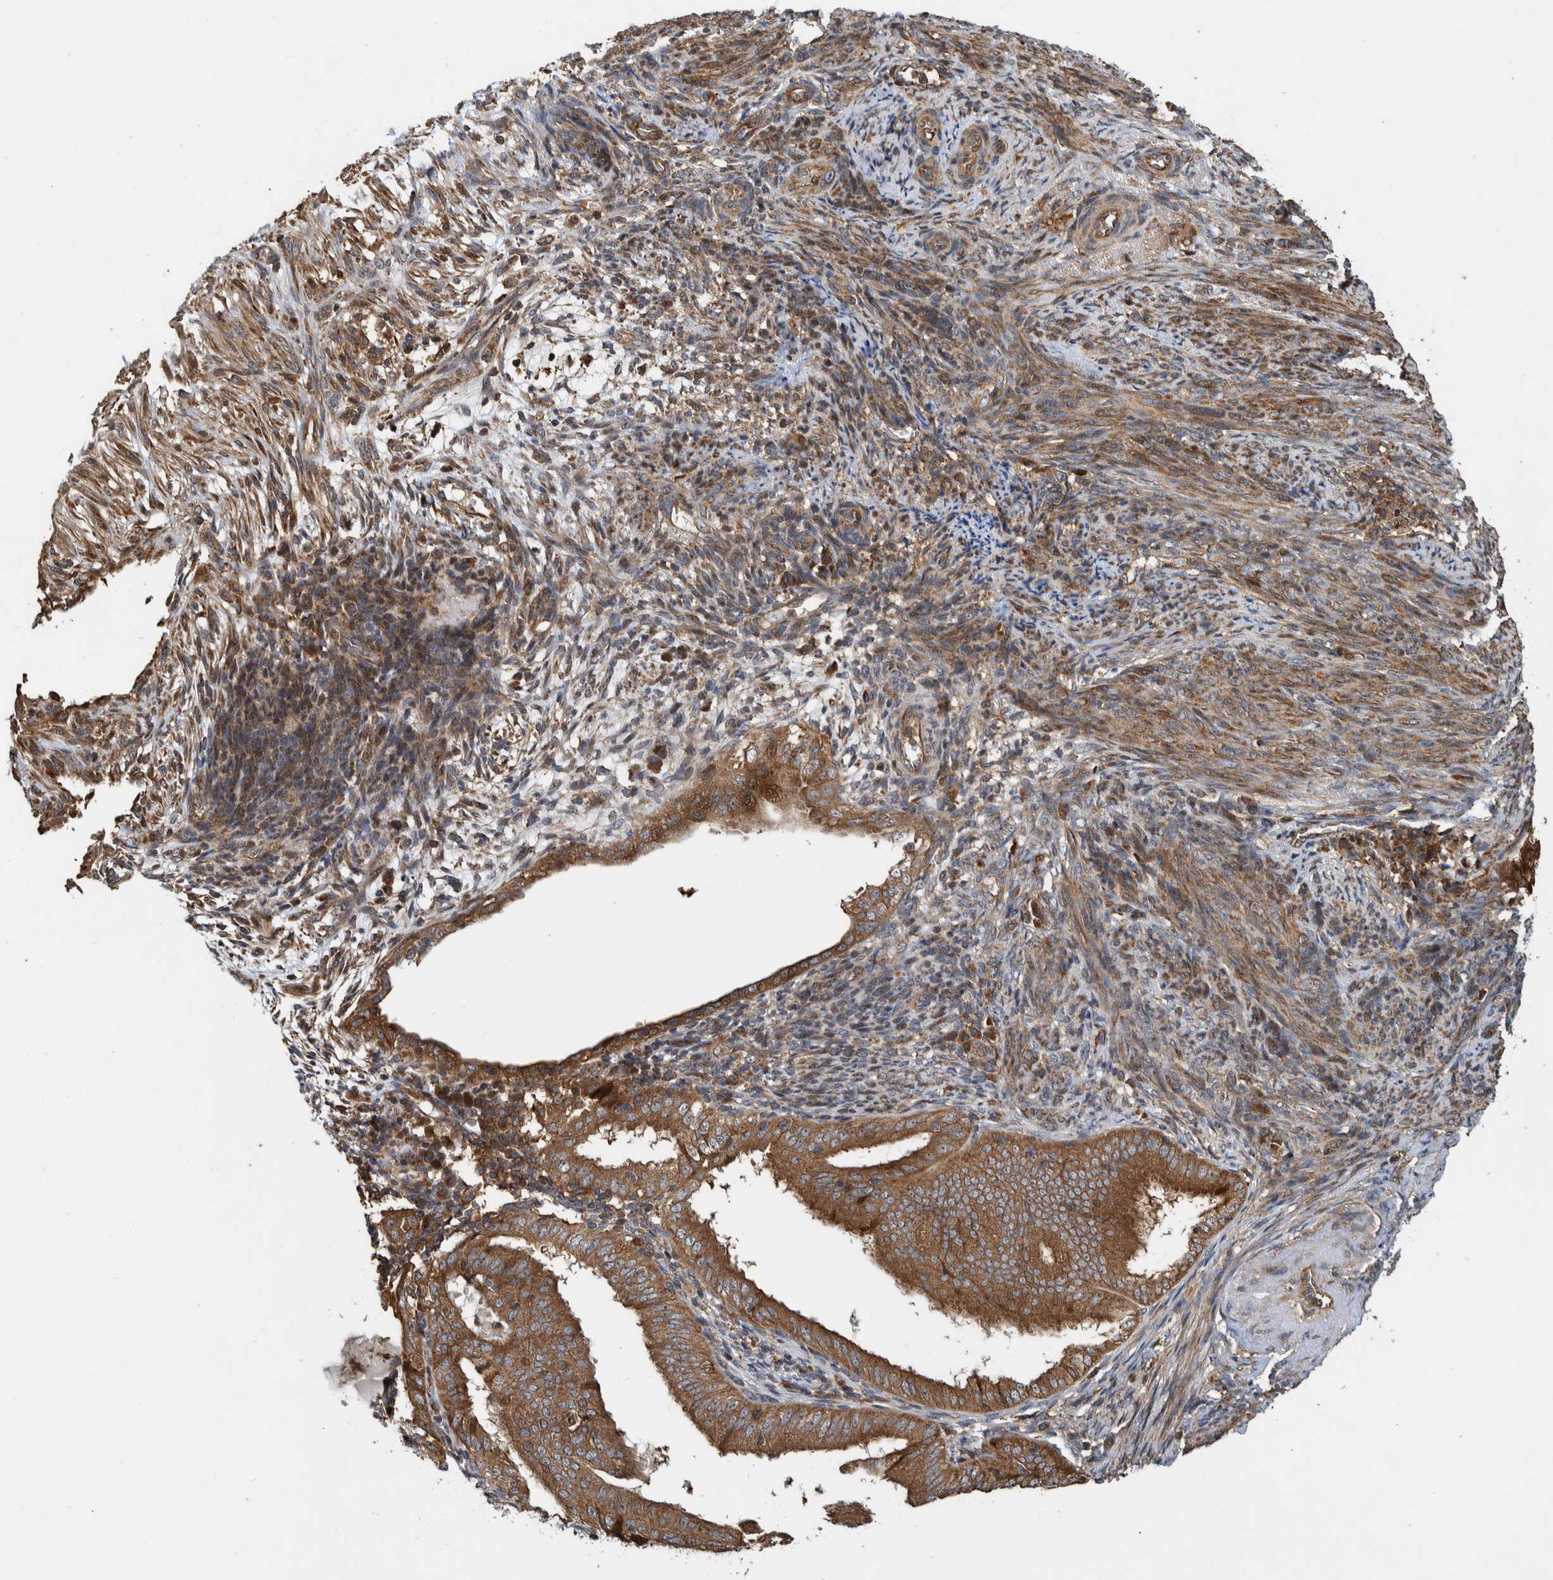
{"staining": {"intensity": "strong", "quantity": ">75%", "location": "cytoplasmic/membranous"}, "tissue": "endometrial cancer", "cell_type": "Tumor cells", "image_type": "cancer", "snomed": [{"axis": "morphology", "description": "Adenocarcinoma, NOS"}, {"axis": "topography", "description": "Endometrium"}], "caption": "DAB (3,3'-diaminobenzidine) immunohistochemical staining of endometrial adenocarcinoma reveals strong cytoplasmic/membranous protein expression in approximately >75% of tumor cells.", "gene": "CCDC57", "patient": {"sex": "female", "age": 58}}